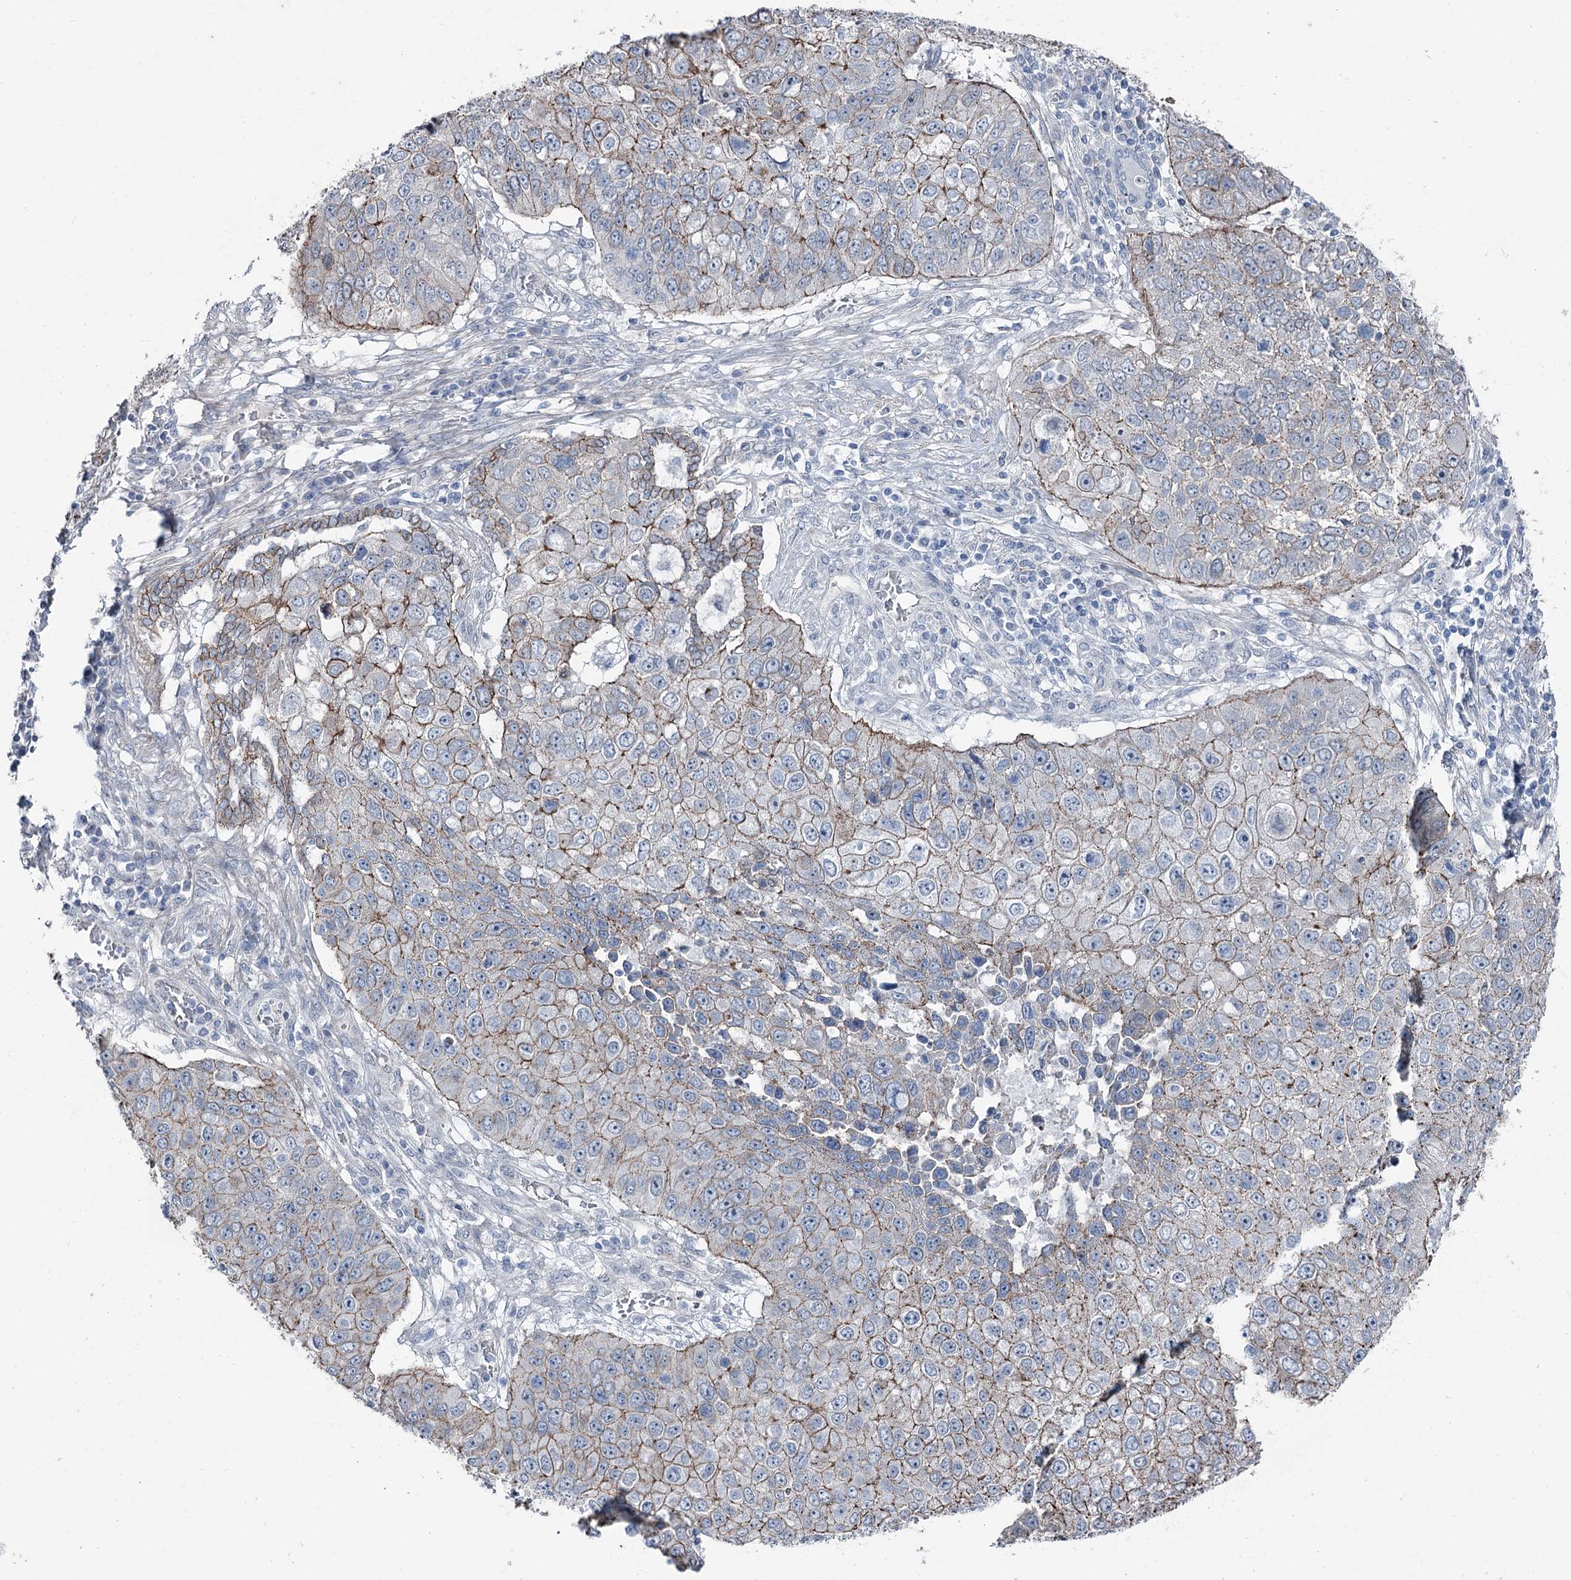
{"staining": {"intensity": "moderate", "quantity": ">75%", "location": "cytoplasmic/membranous"}, "tissue": "lung cancer", "cell_type": "Tumor cells", "image_type": "cancer", "snomed": [{"axis": "morphology", "description": "Squamous cell carcinoma, NOS"}, {"axis": "topography", "description": "Lung"}], "caption": "Lung squamous cell carcinoma tissue reveals moderate cytoplasmic/membranous expression in approximately >75% of tumor cells", "gene": "FAM120B", "patient": {"sex": "male", "age": 61}}